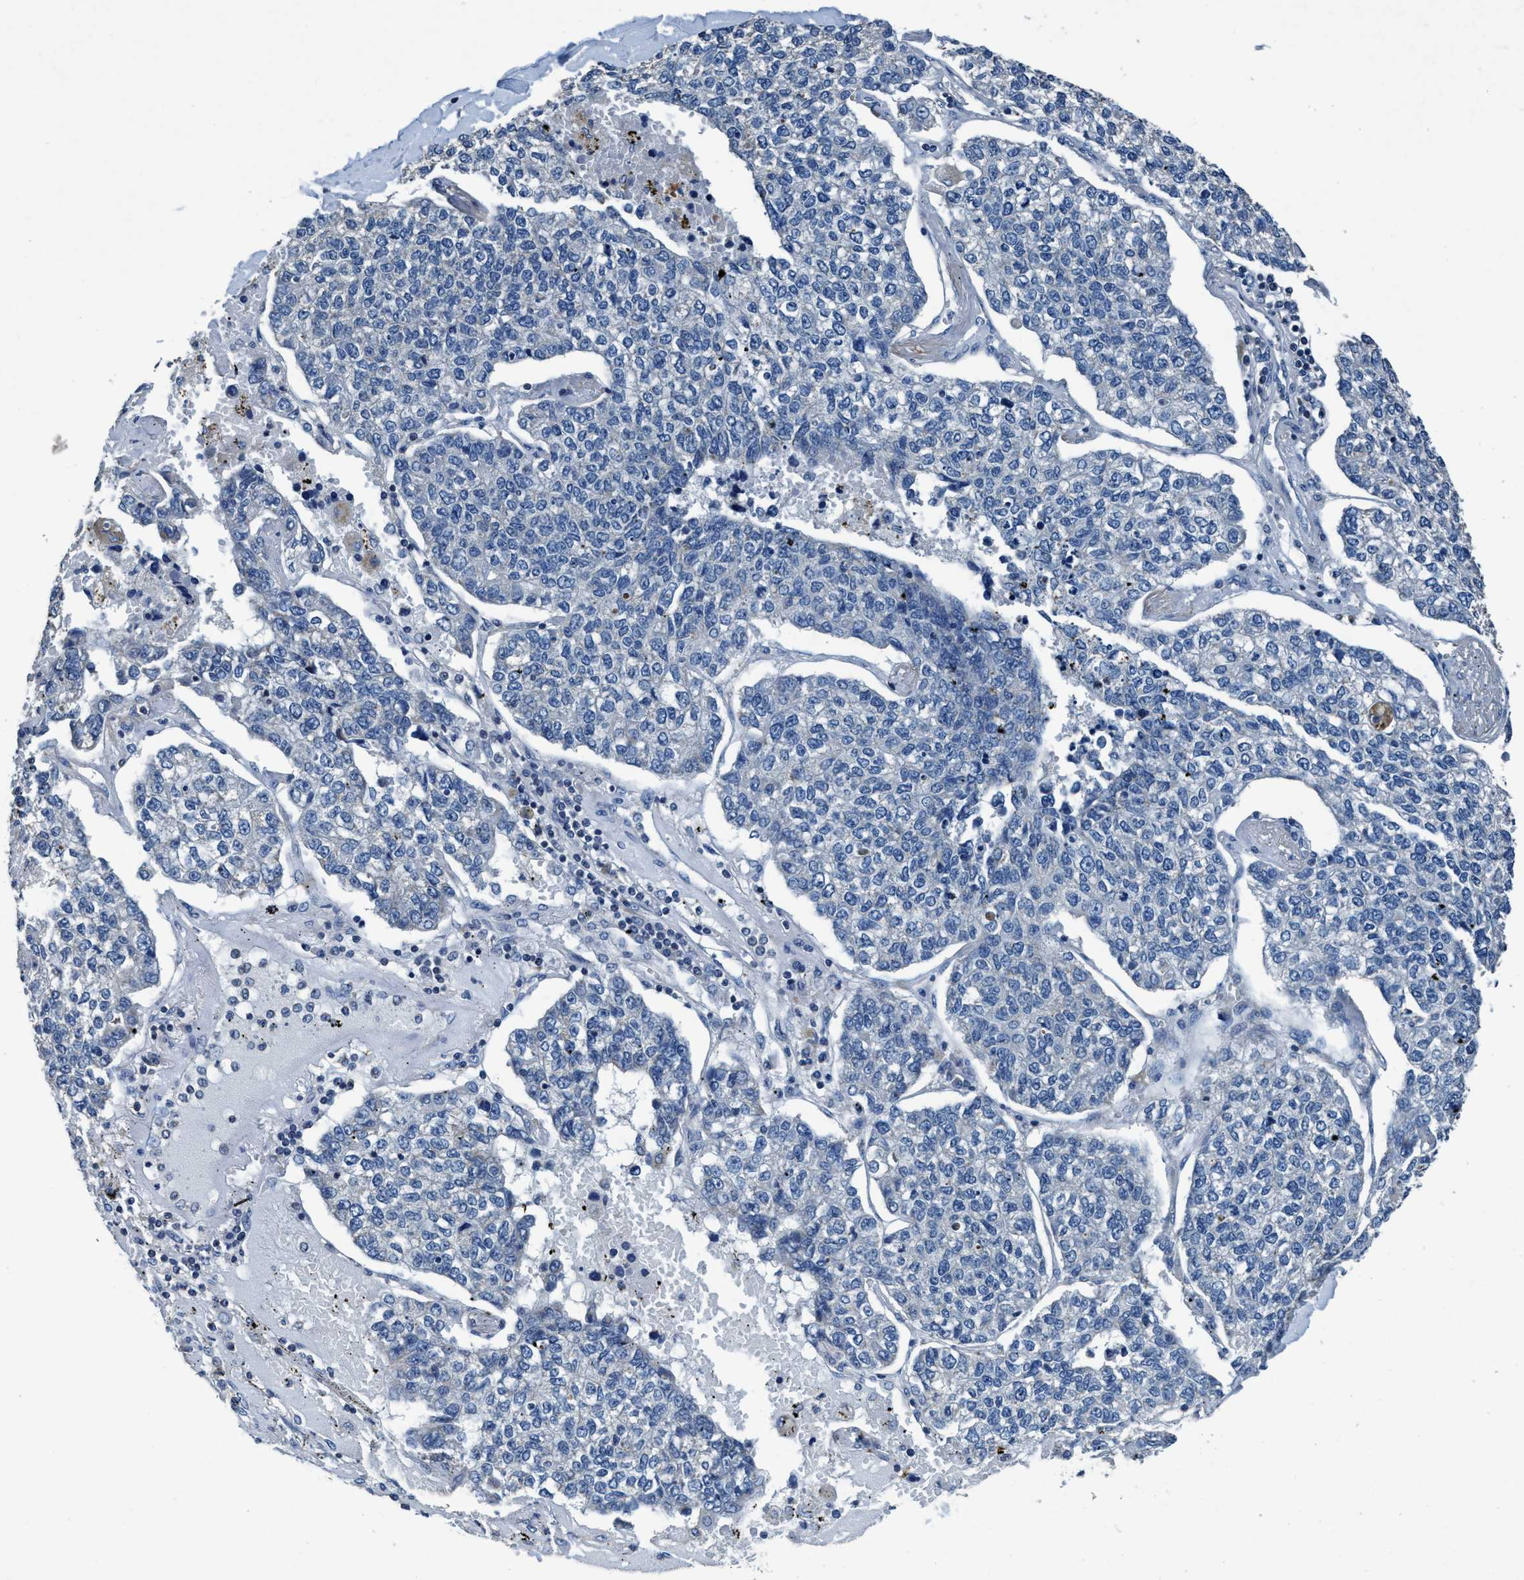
{"staining": {"intensity": "negative", "quantity": "none", "location": "none"}, "tissue": "lung cancer", "cell_type": "Tumor cells", "image_type": "cancer", "snomed": [{"axis": "morphology", "description": "Adenocarcinoma, NOS"}, {"axis": "topography", "description": "Lung"}], "caption": "DAB immunohistochemical staining of human lung cancer demonstrates no significant expression in tumor cells.", "gene": "ANKFN1", "patient": {"sex": "male", "age": 49}}